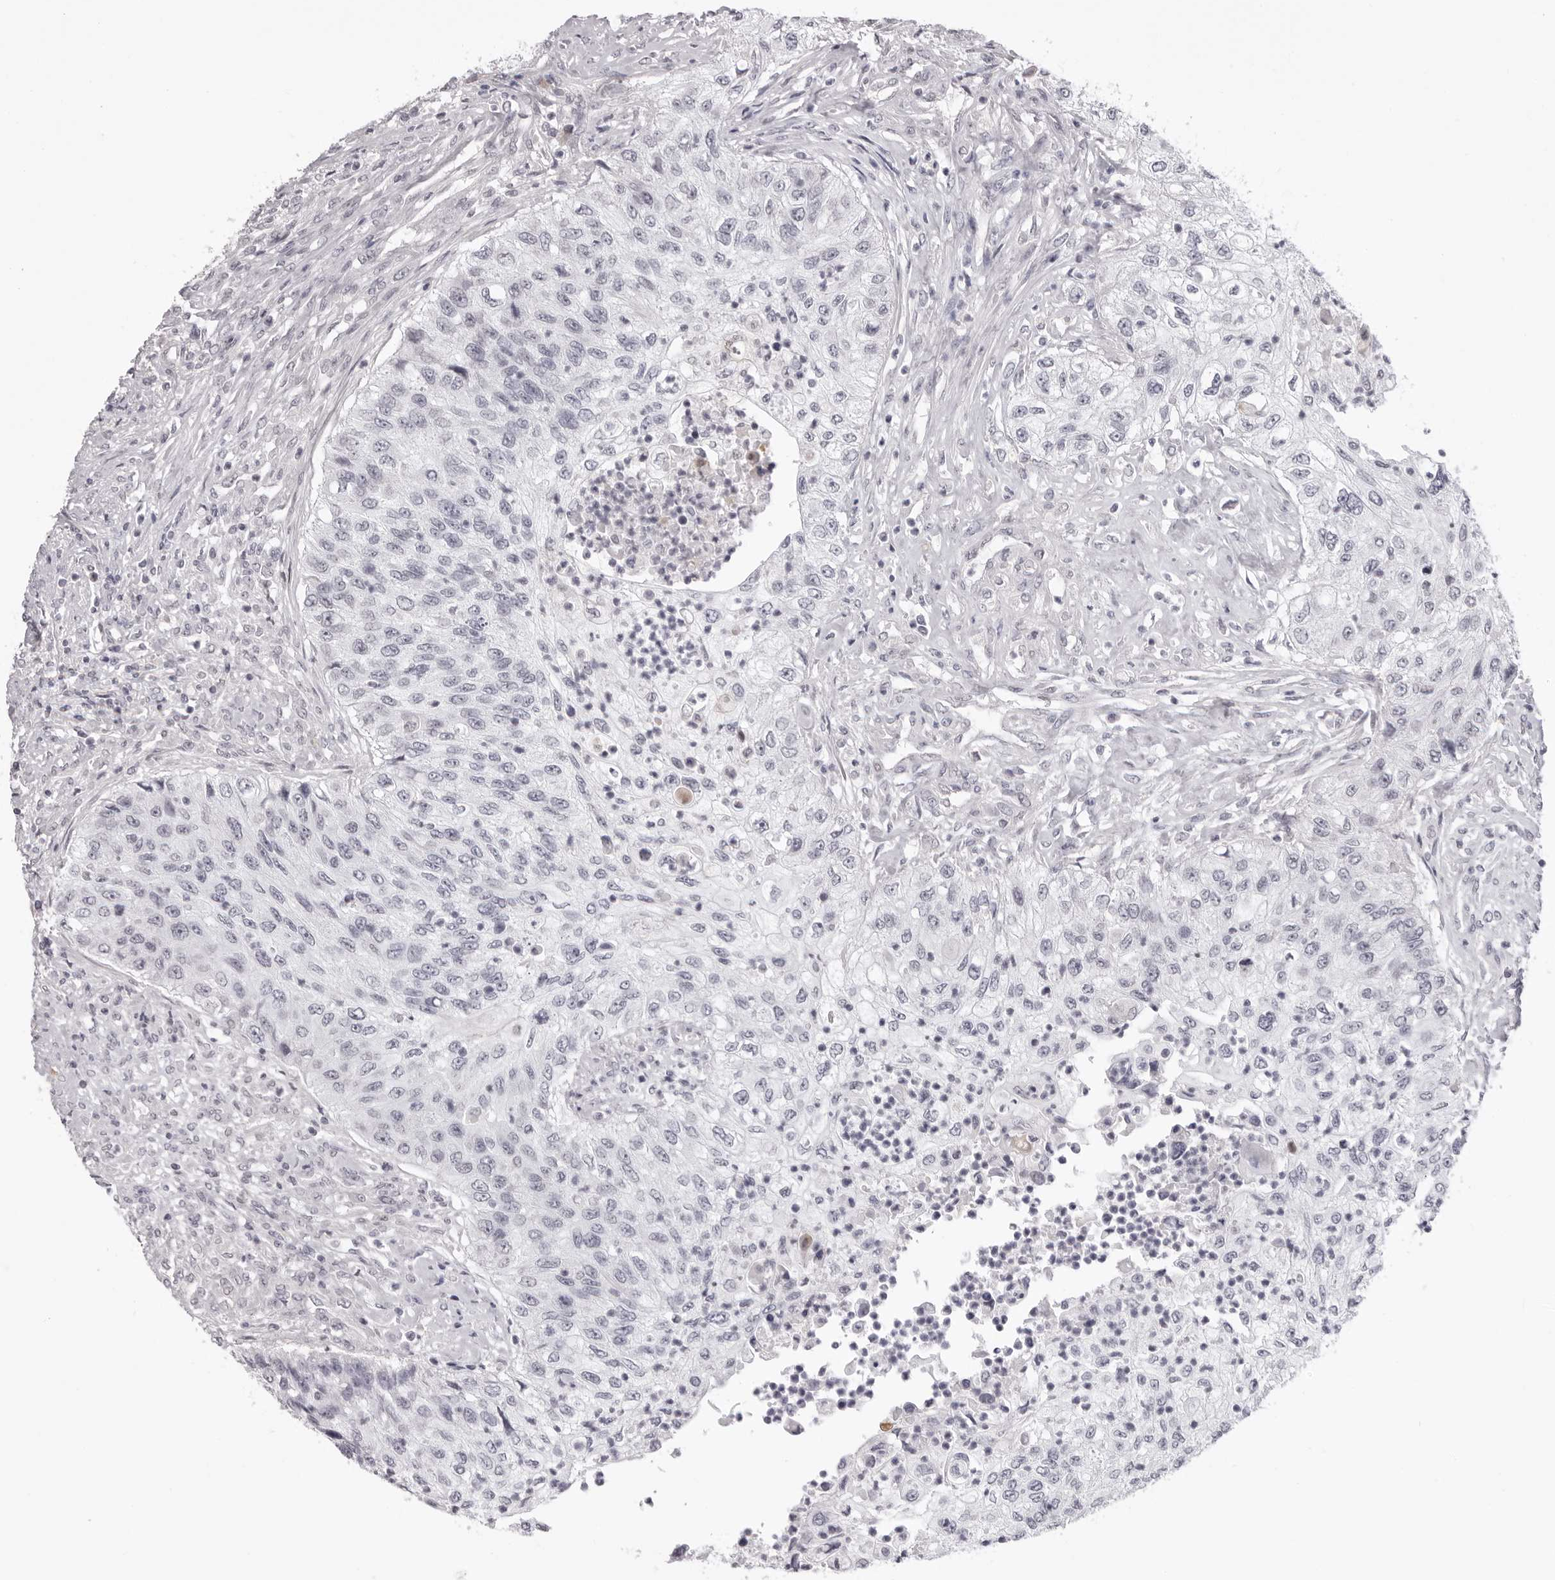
{"staining": {"intensity": "weak", "quantity": "<25%", "location": "nuclear"}, "tissue": "urothelial cancer", "cell_type": "Tumor cells", "image_type": "cancer", "snomed": [{"axis": "morphology", "description": "Urothelial carcinoma, High grade"}, {"axis": "topography", "description": "Urinary bladder"}], "caption": "Human urothelial cancer stained for a protein using immunohistochemistry shows no positivity in tumor cells.", "gene": "SUGCT", "patient": {"sex": "female", "age": 60}}